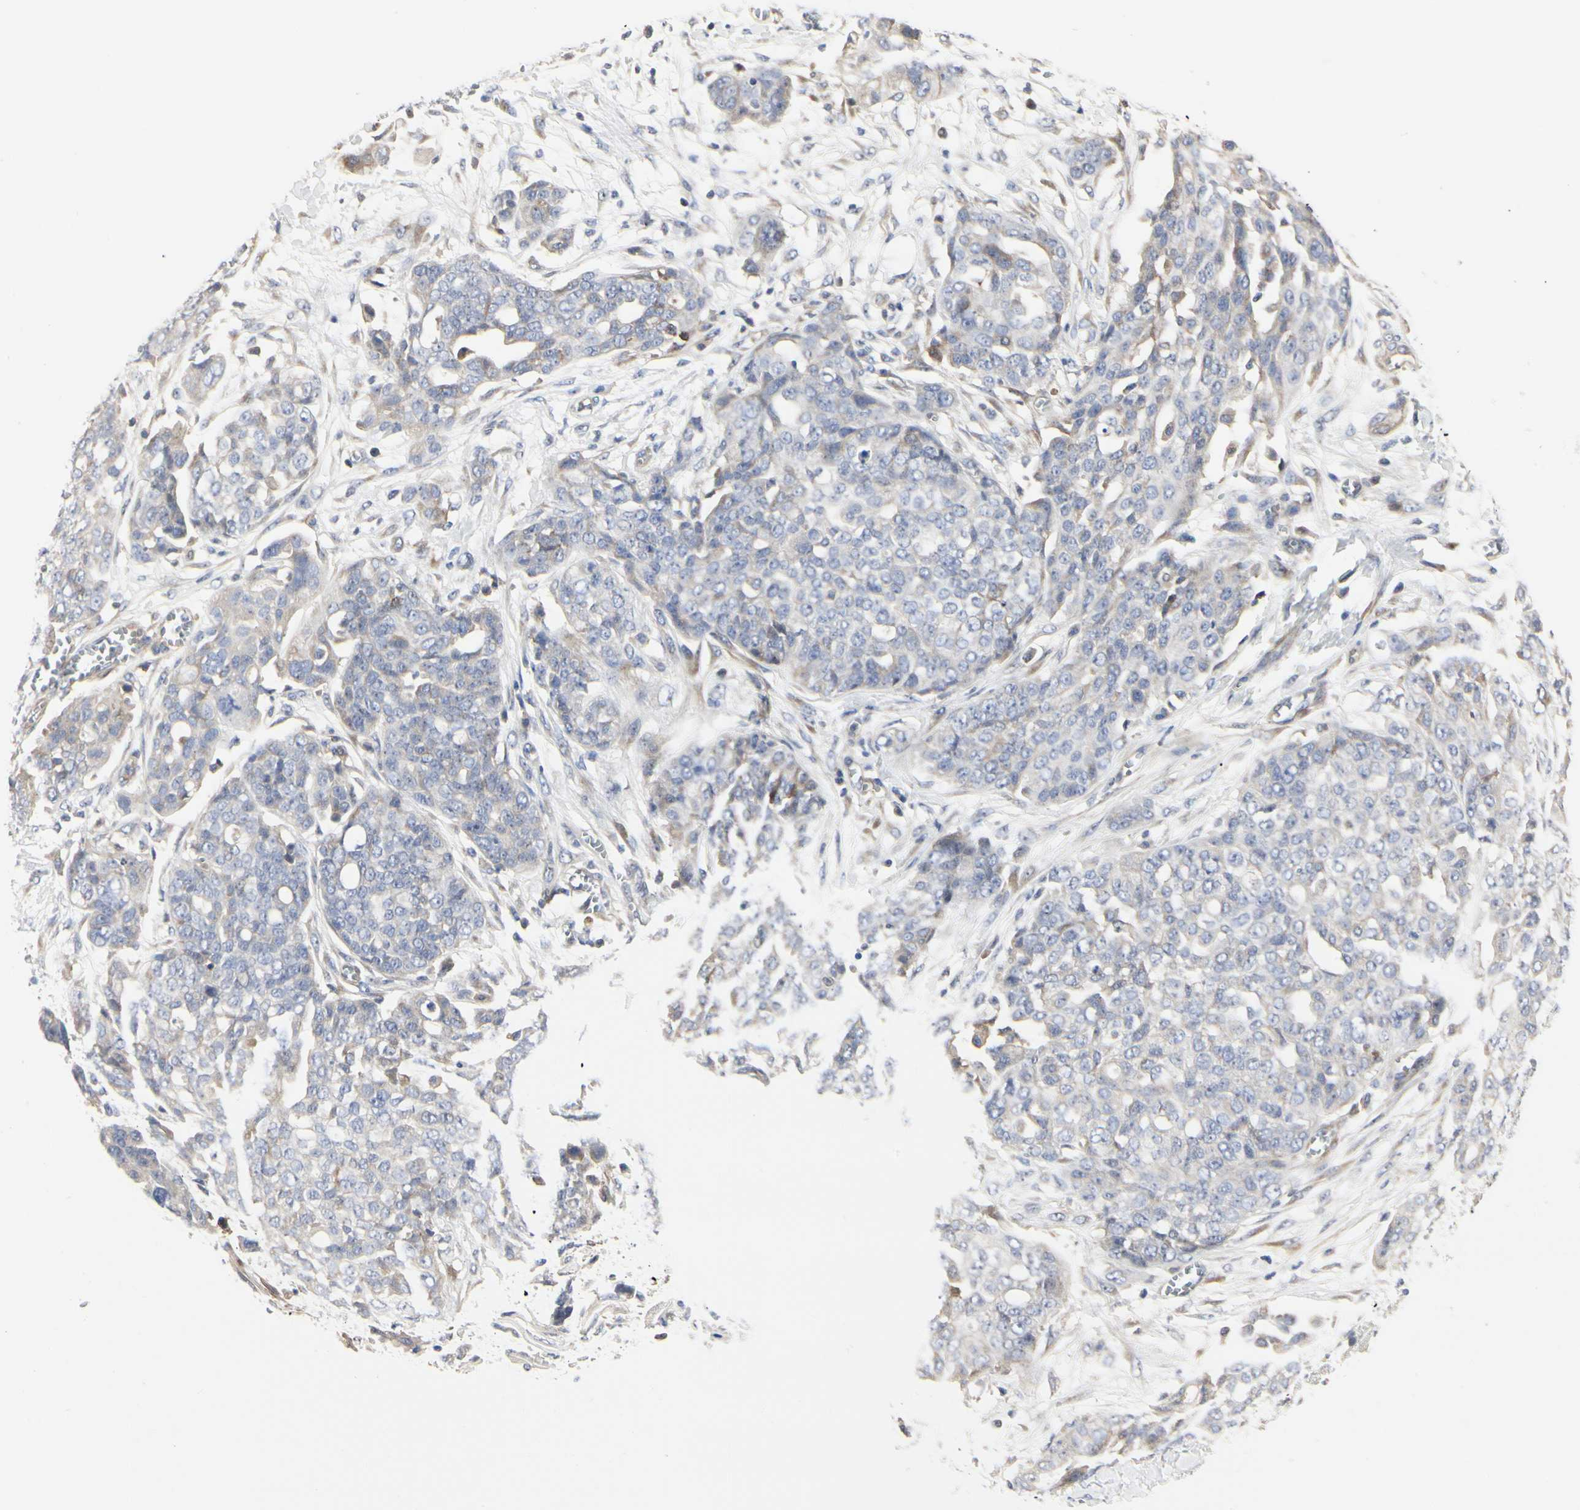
{"staining": {"intensity": "weak", "quantity": "<25%", "location": "cytoplasmic/membranous"}, "tissue": "ovarian cancer", "cell_type": "Tumor cells", "image_type": "cancer", "snomed": [{"axis": "morphology", "description": "Cystadenocarcinoma, serous, NOS"}, {"axis": "topography", "description": "Soft tissue"}, {"axis": "topography", "description": "Ovary"}], "caption": "Immunohistochemistry image of human ovarian serous cystadenocarcinoma stained for a protein (brown), which demonstrates no positivity in tumor cells.", "gene": "SHANK2", "patient": {"sex": "female", "age": 57}}